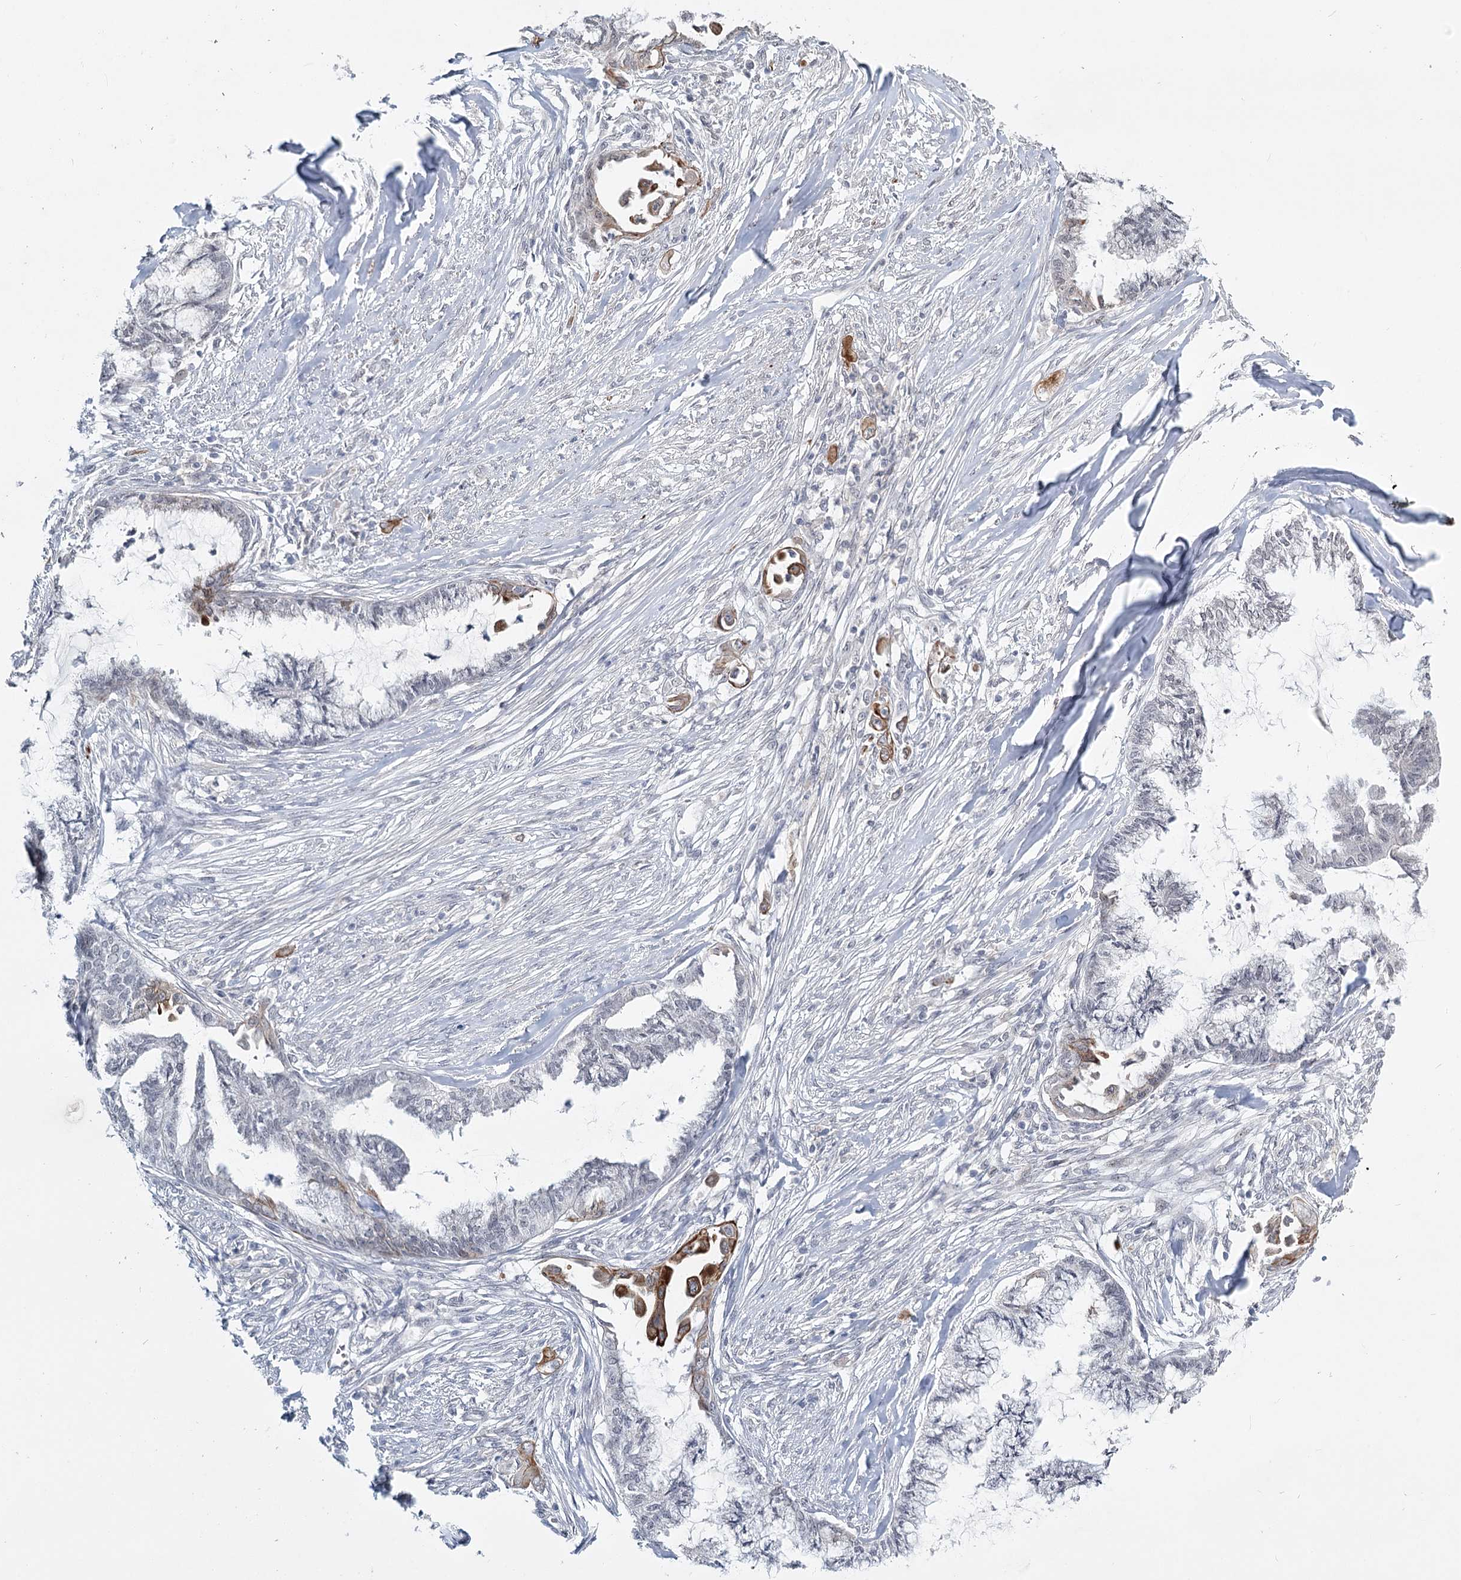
{"staining": {"intensity": "negative", "quantity": "none", "location": "none"}, "tissue": "endometrial cancer", "cell_type": "Tumor cells", "image_type": "cancer", "snomed": [{"axis": "morphology", "description": "Adenocarcinoma, NOS"}, {"axis": "topography", "description": "Endometrium"}], "caption": "The immunohistochemistry (IHC) image has no significant positivity in tumor cells of endometrial cancer (adenocarcinoma) tissue. (DAB immunohistochemistry with hematoxylin counter stain).", "gene": "TMEM70", "patient": {"sex": "female", "age": 86}}